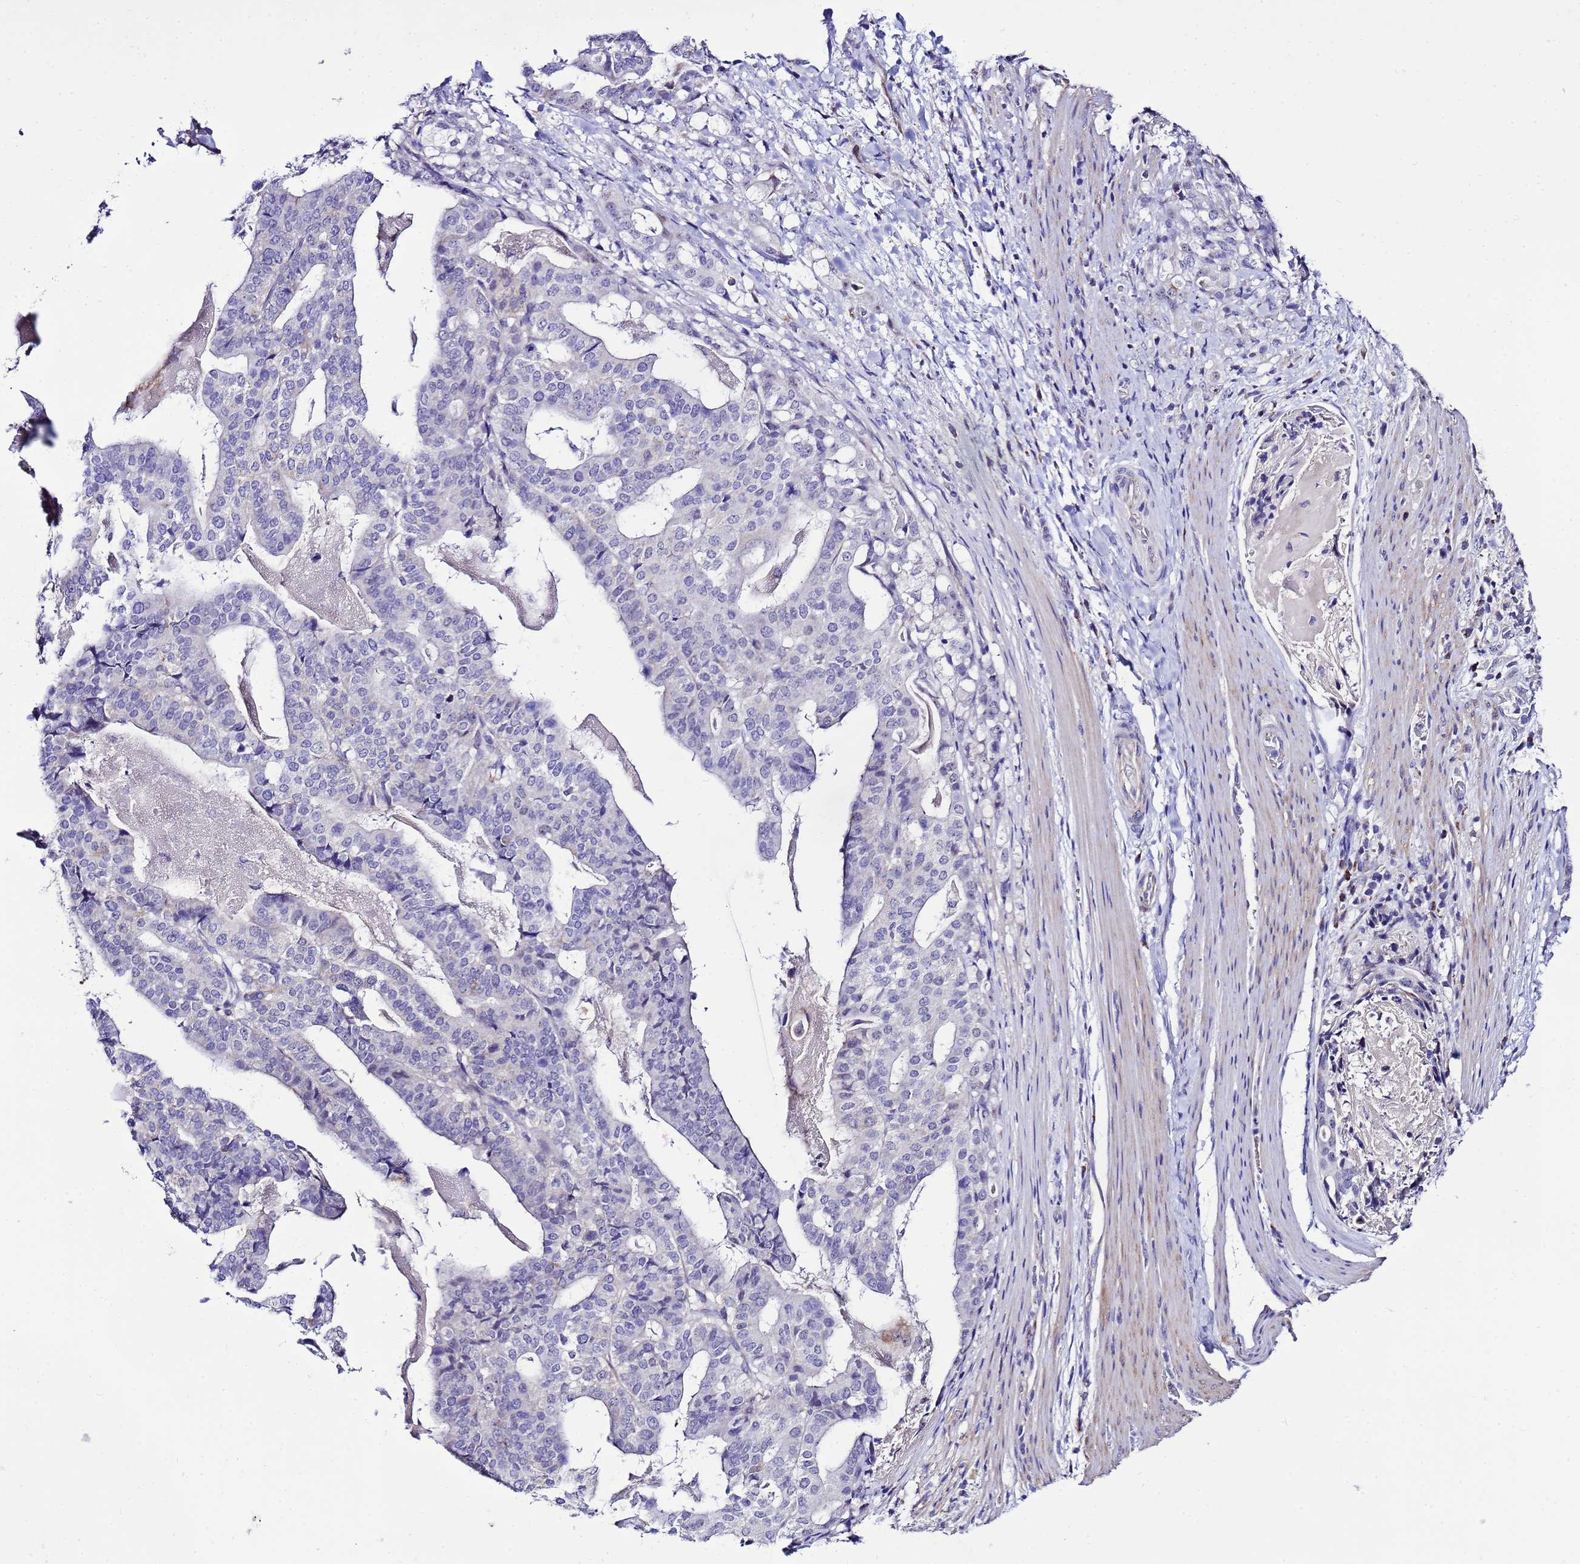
{"staining": {"intensity": "negative", "quantity": "none", "location": "none"}, "tissue": "stomach cancer", "cell_type": "Tumor cells", "image_type": "cancer", "snomed": [{"axis": "morphology", "description": "Adenocarcinoma, NOS"}, {"axis": "topography", "description": "Stomach"}], "caption": "Adenocarcinoma (stomach) was stained to show a protein in brown. There is no significant staining in tumor cells.", "gene": "DPH6", "patient": {"sex": "male", "age": 48}}